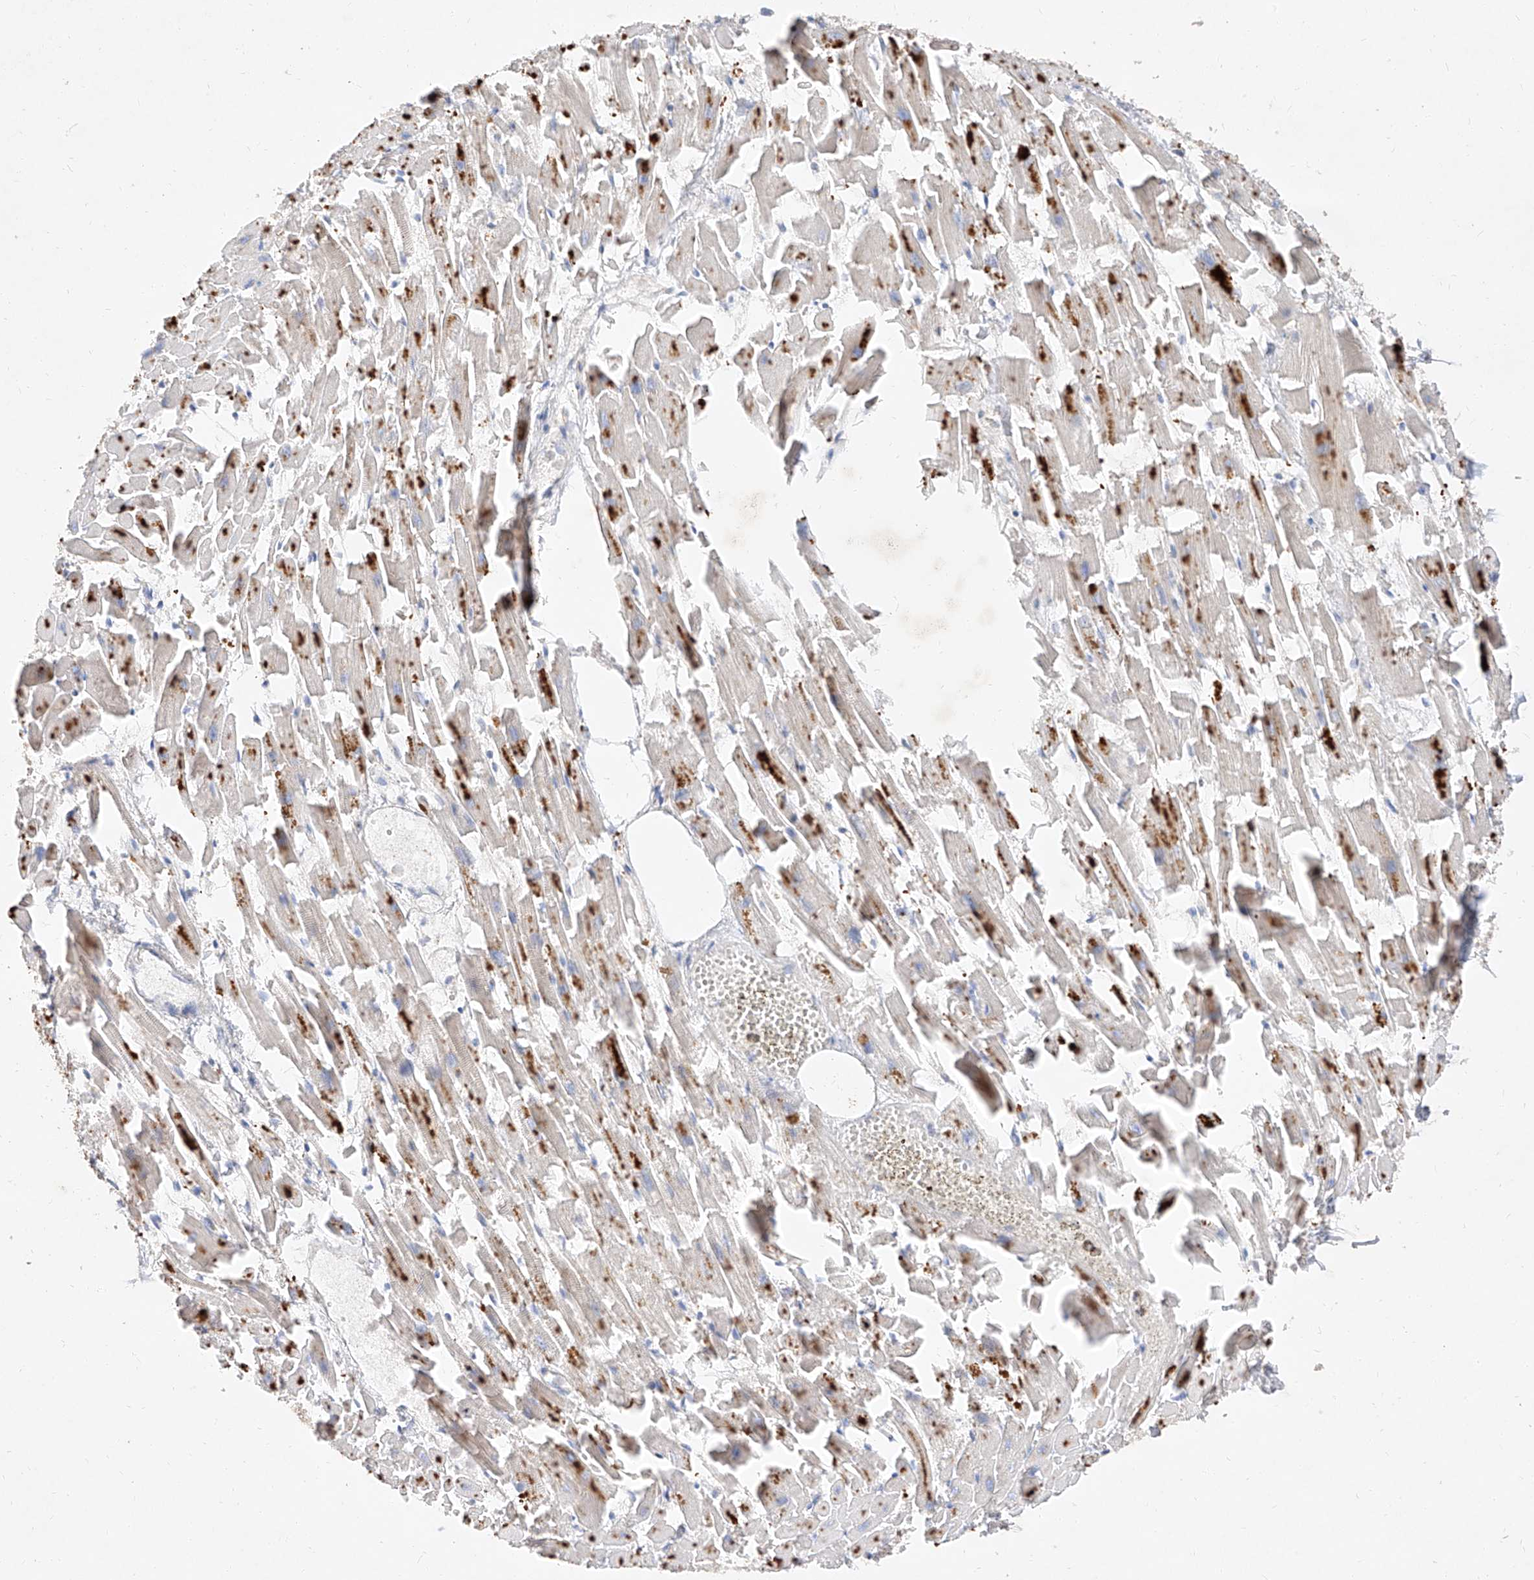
{"staining": {"intensity": "moderate", "quantity": "<25%", "location": "cytoplasmic/membranous"}, "tissue": "heart muscle", "cell_type": "Cardiomyocytes", "image_type": "normal", "snomed": [{"axis": "morphology", "description": "Normal tissue, NOS"}, {"axis": "topography", "description": "Heart"}], "caption": "Moderate cytoplasmic/membranous protein staining is appreciated in approximately <25% of cardiomyocytes in heart muscle. (DAB (3,3'-diaminobenzidine) = brown stain, brightfield microscopy at high magnification).", "gene": "DIRAS3", "patient": {"sex": "female", "age": 64}}